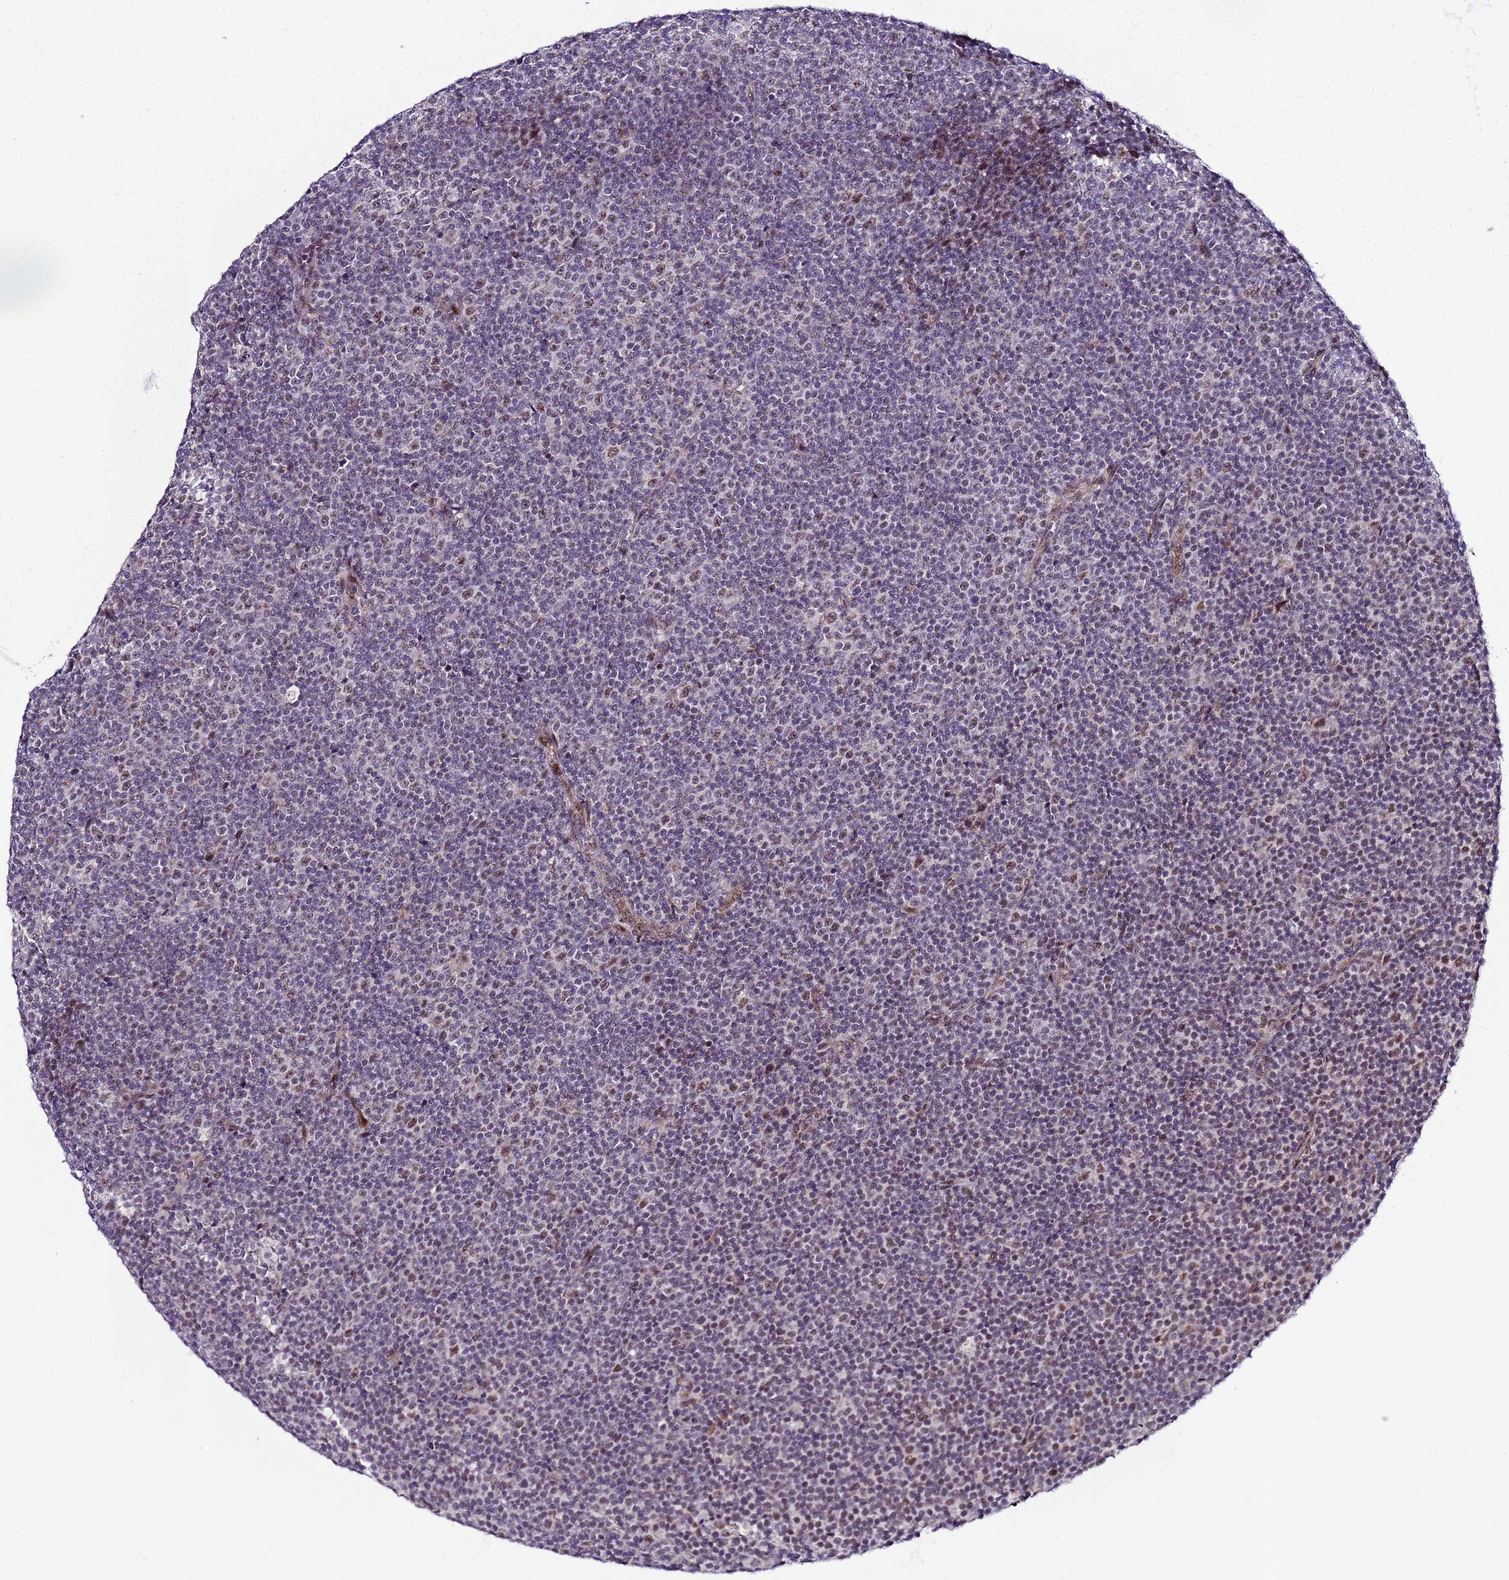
{"staining": {"intensity": "moderate", "quantity": "<25%", "location": "nuclear"}, "tissue": "lymphoma", "cell_type": "Tumor cells", "image_type": "cancer", "snomed": [{"axis": "morphology", "description": "Malignant lymphoma, non-Hodgkin's type, Low grade"}, {"axis": "topography", "description": "Lymph node"}], "caption": "Protein expression analysis of human lymphoma reveals moderate nuclear staining in about <25% of tumor cells. The staining was performed using DAB (3,3'-diaminobenzidine) to visualize the protein expression in brown, while the nuclei were stained in blue with hematoxylin (Magnification: 20x).", "gene": "C19orf47", "patient": {"sex": "female", "age": 67}}